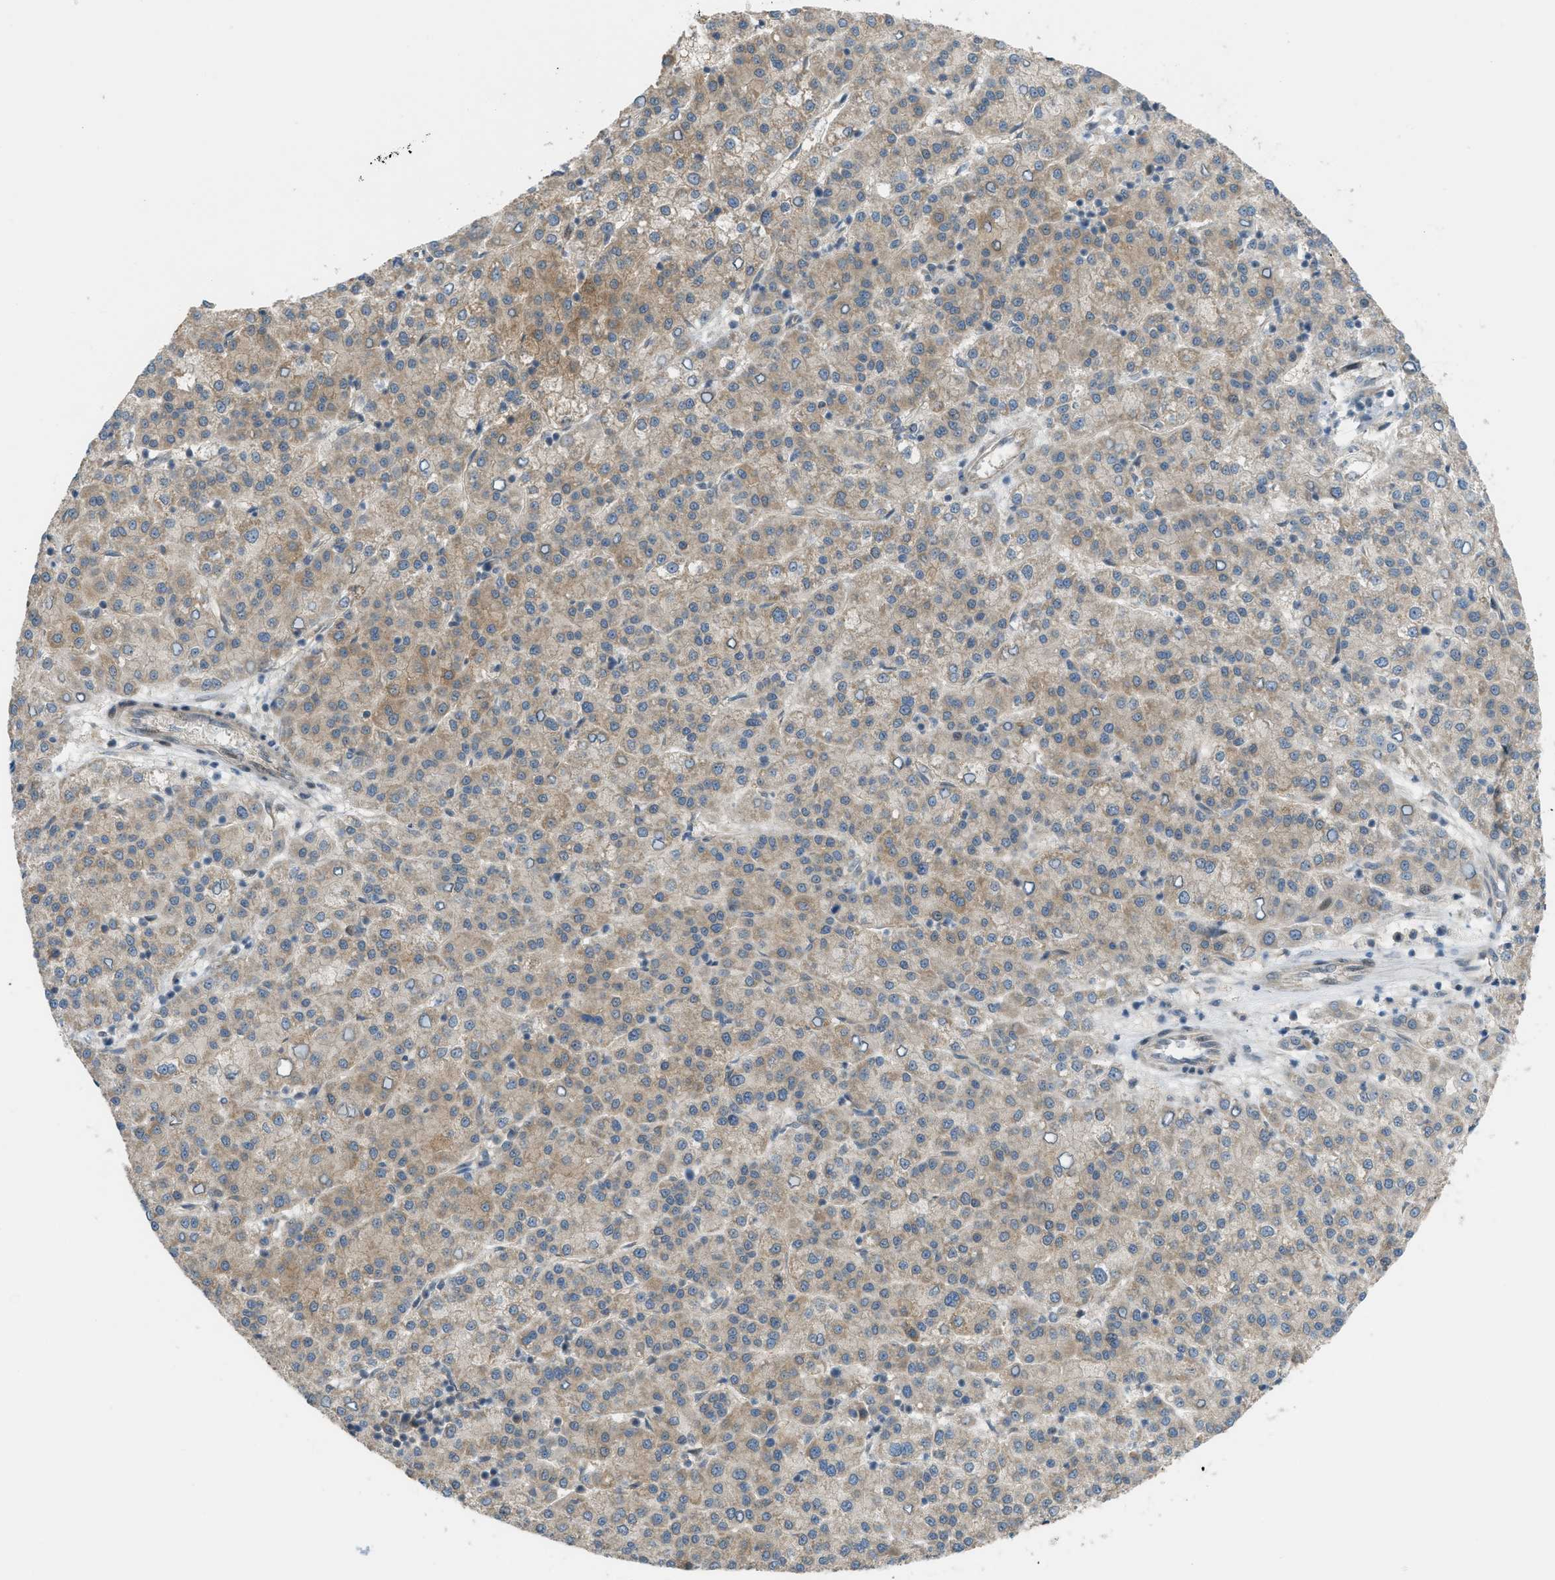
{"staining": {"intensity": "weak", "quantity": "25%-75%", "location": "cytoplasmic/membranous"}, "tissue": "liver cancer", "cell_type": "Tumor cells", "image_type": "cancer", "snomed": [{"axis": "morphology", "description": "Carcinoma, Hepatocellular, NOS"}, {"axis": "topography", "description": "Liver"}], "caption": "Human hepatocellular carcinoma (liver) stained with a protein marker reveals weak staining in tumor cells.", "gene": "CCDC186", "patient": {"sex": "female", "age": 58}}